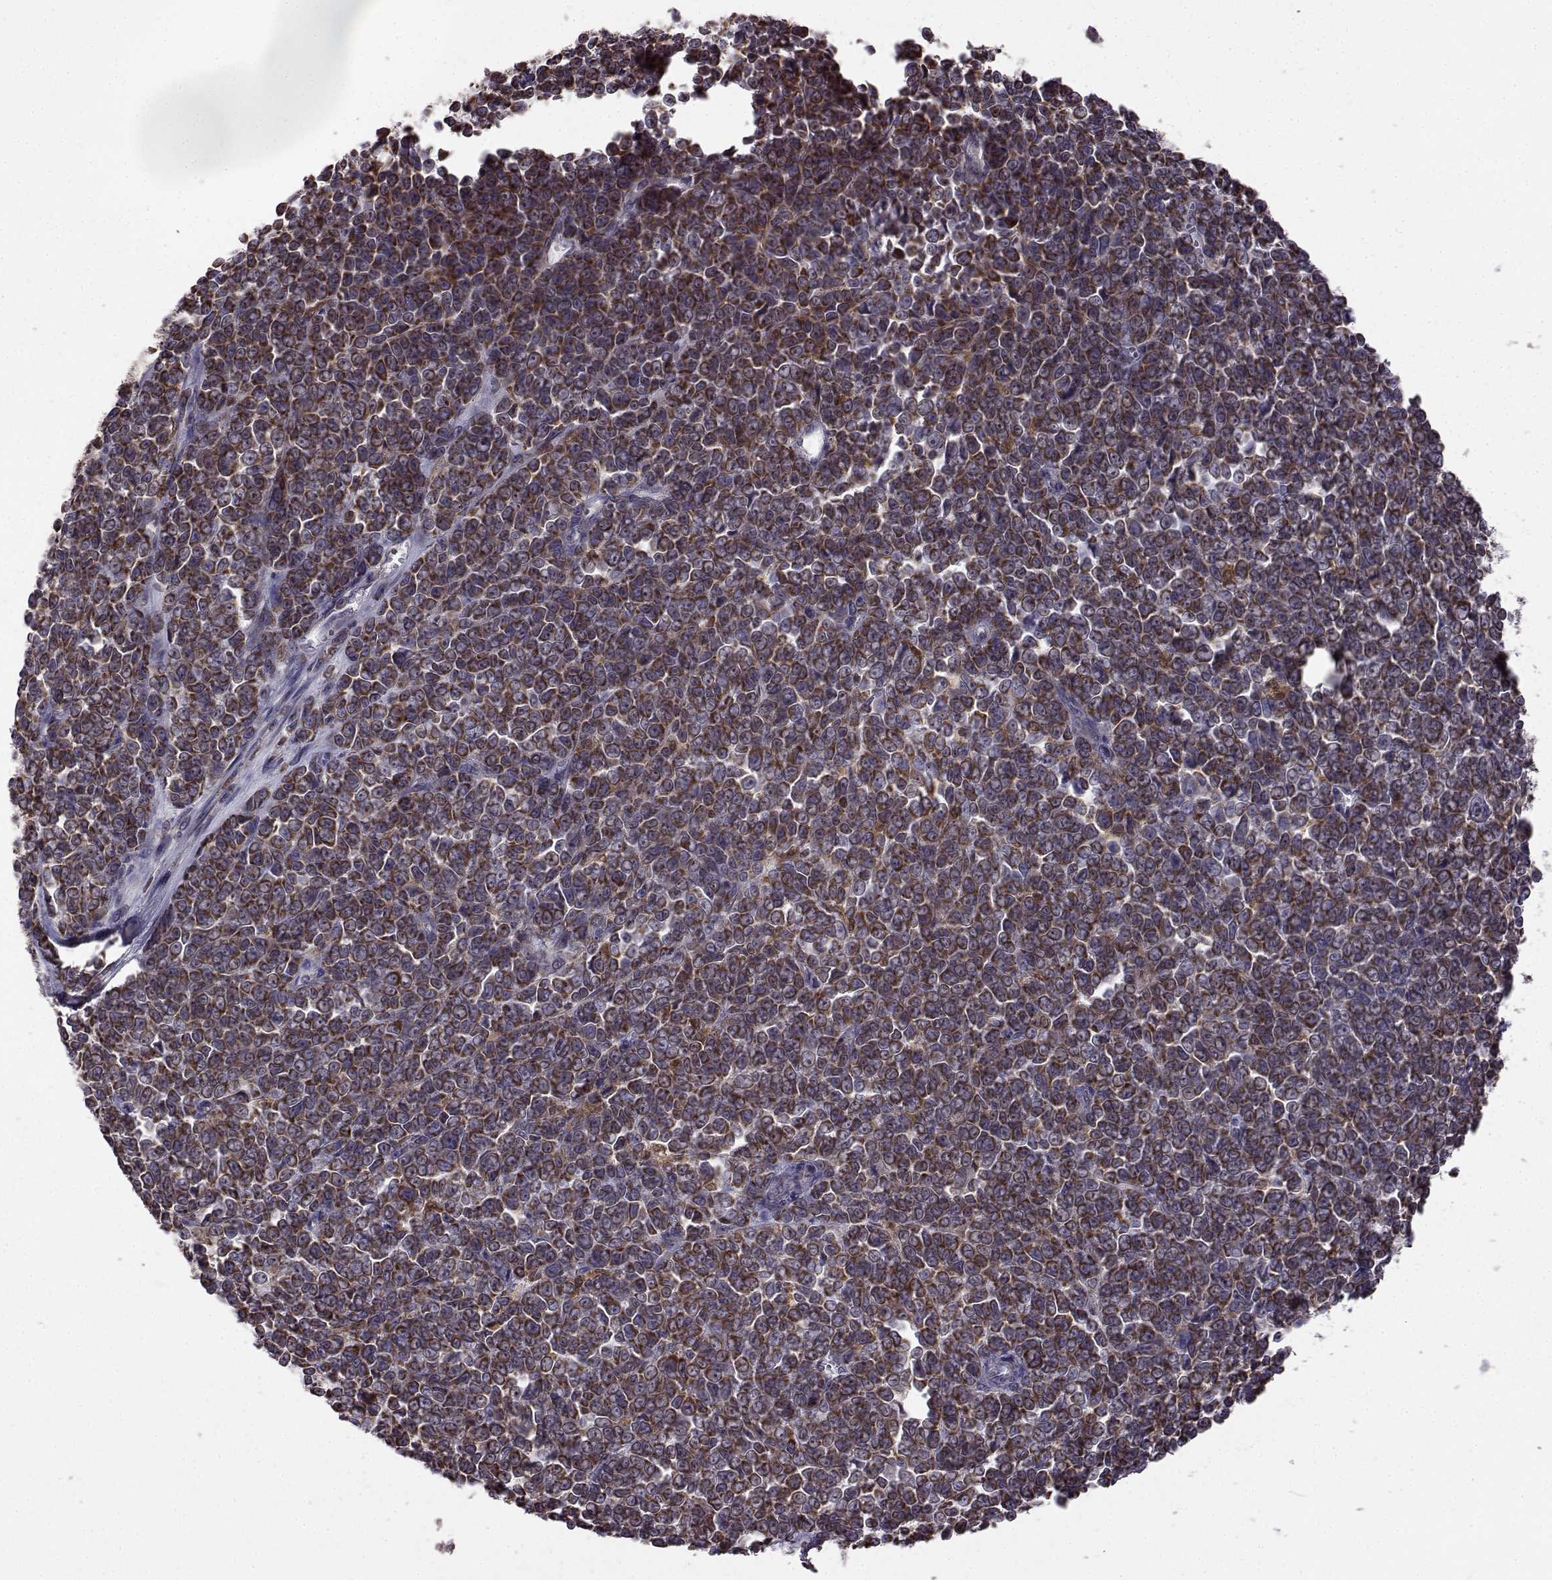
{"staining": {"intensity": "moderate", "quantity": ">75%", "location": "cytoplasmic/membranous"}, "tissue": "melanoma", "cell_type": "Tumor cells", "image_type": "cancer", "snomed": [{"axis": "morphology", "description": "Malignant melanoma, NOS"}, {"axis": "topography", "description": "Skin"}], "caption": "Immunohistochemical staining of human malignant melanoma demonstrates moderate cytoplasmic/membranous protein staining in about >75% of tumor cells. (DAB = brown stain, brightfield microscopy at high magnification).", "gene": "DOK2", "patient": {"sex": "female", "age": 95}}